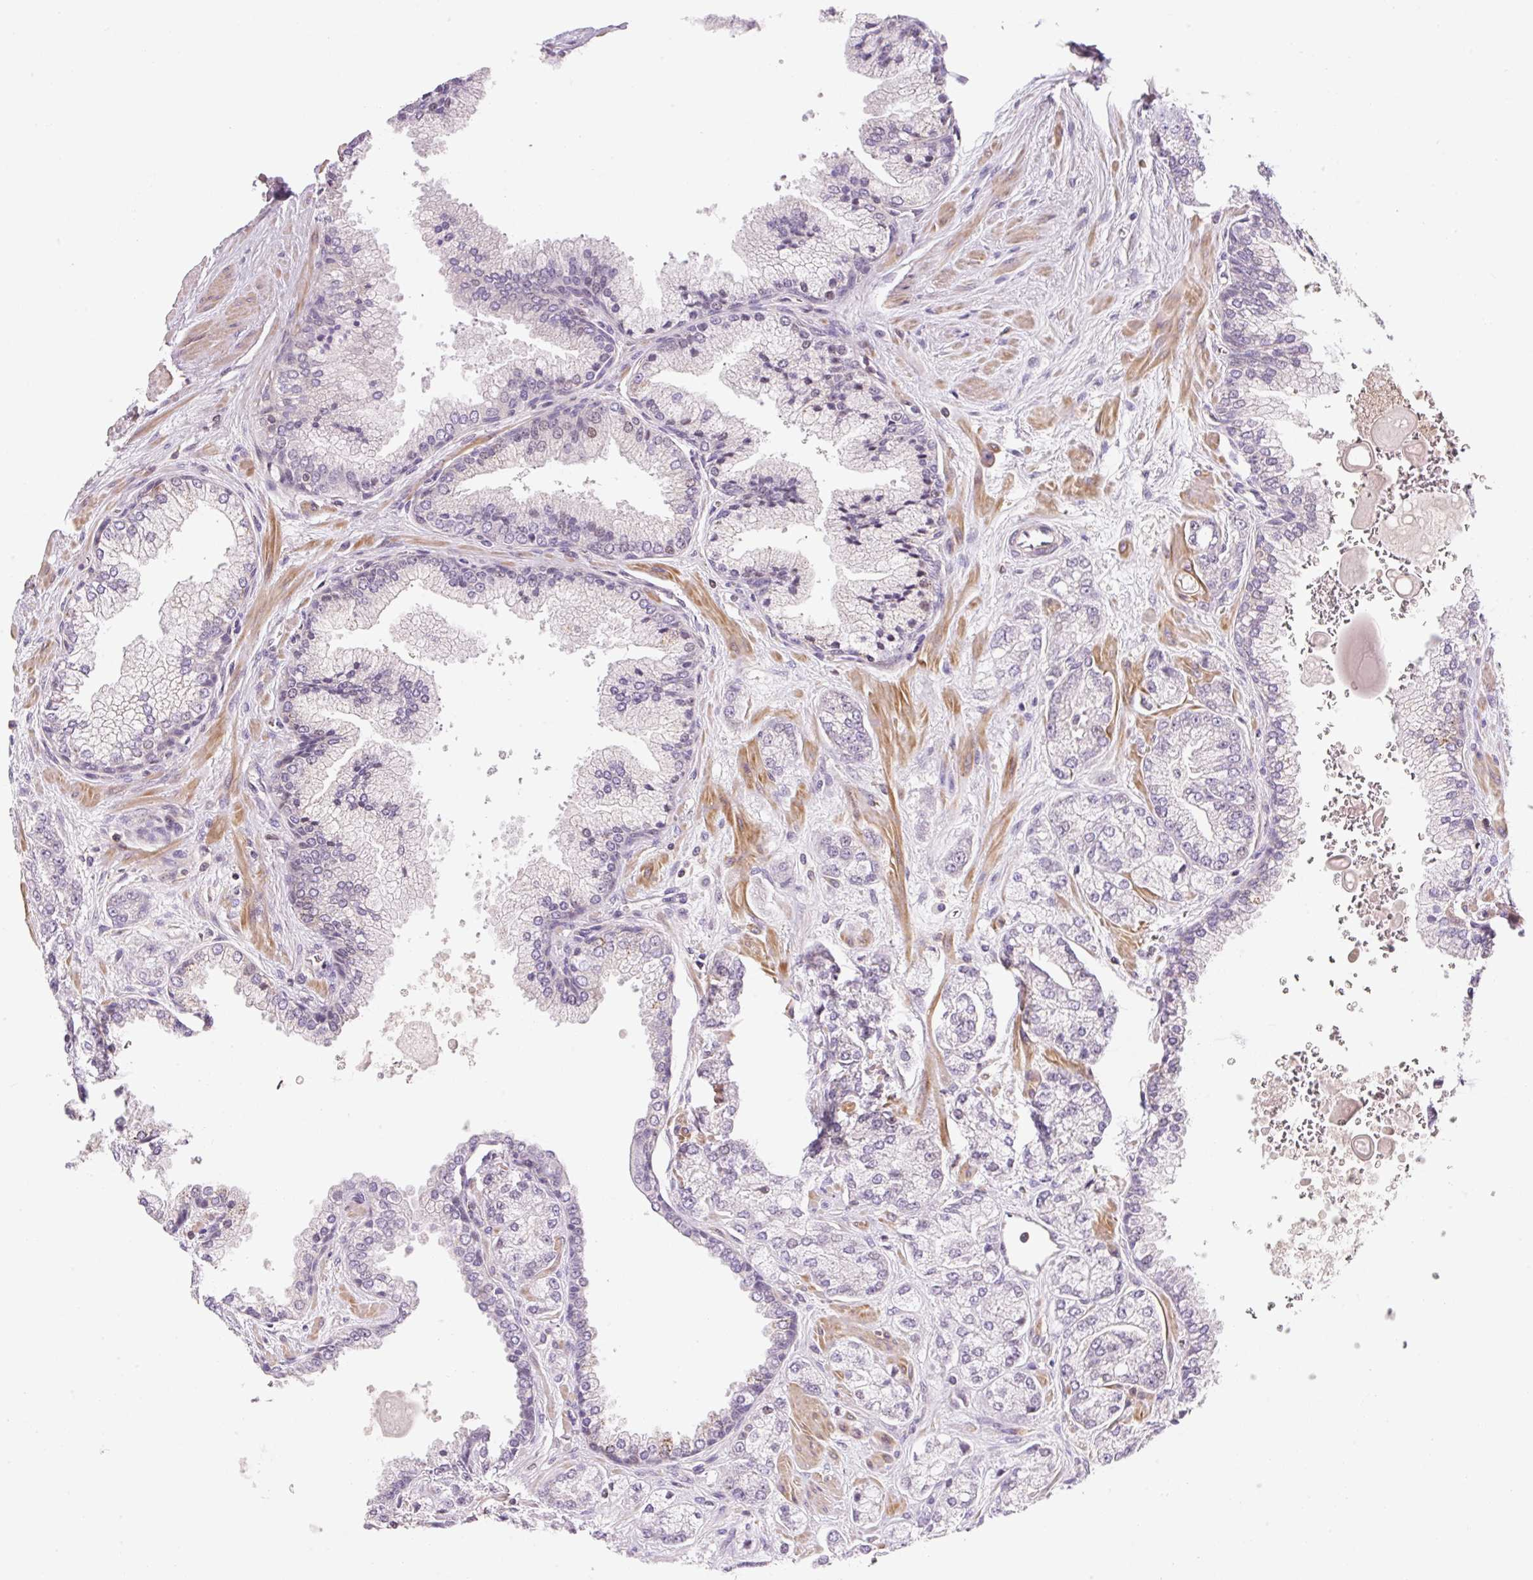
{"staining": {"intensity": "negative", "quantity": "none", "location": "none"}, "tissue": "prostate cancer", "cell_type": "Tumor cells", "image_type": "cancer", "snomed": [{"axis": "morphology", "description": "Adenocarcinoma, High grade"}, {"axis": "topography", "description": "Prostate"}], "caption": "Immunohistochemical staining of prostate adenocarcinoma (high-grade) shows no significant staining in tumor cells. (Immunohistochemistry, brightfield microscopy, high magnification).", "gene": "ZNF552", "patient": {"sex": "male", "age": 68}}